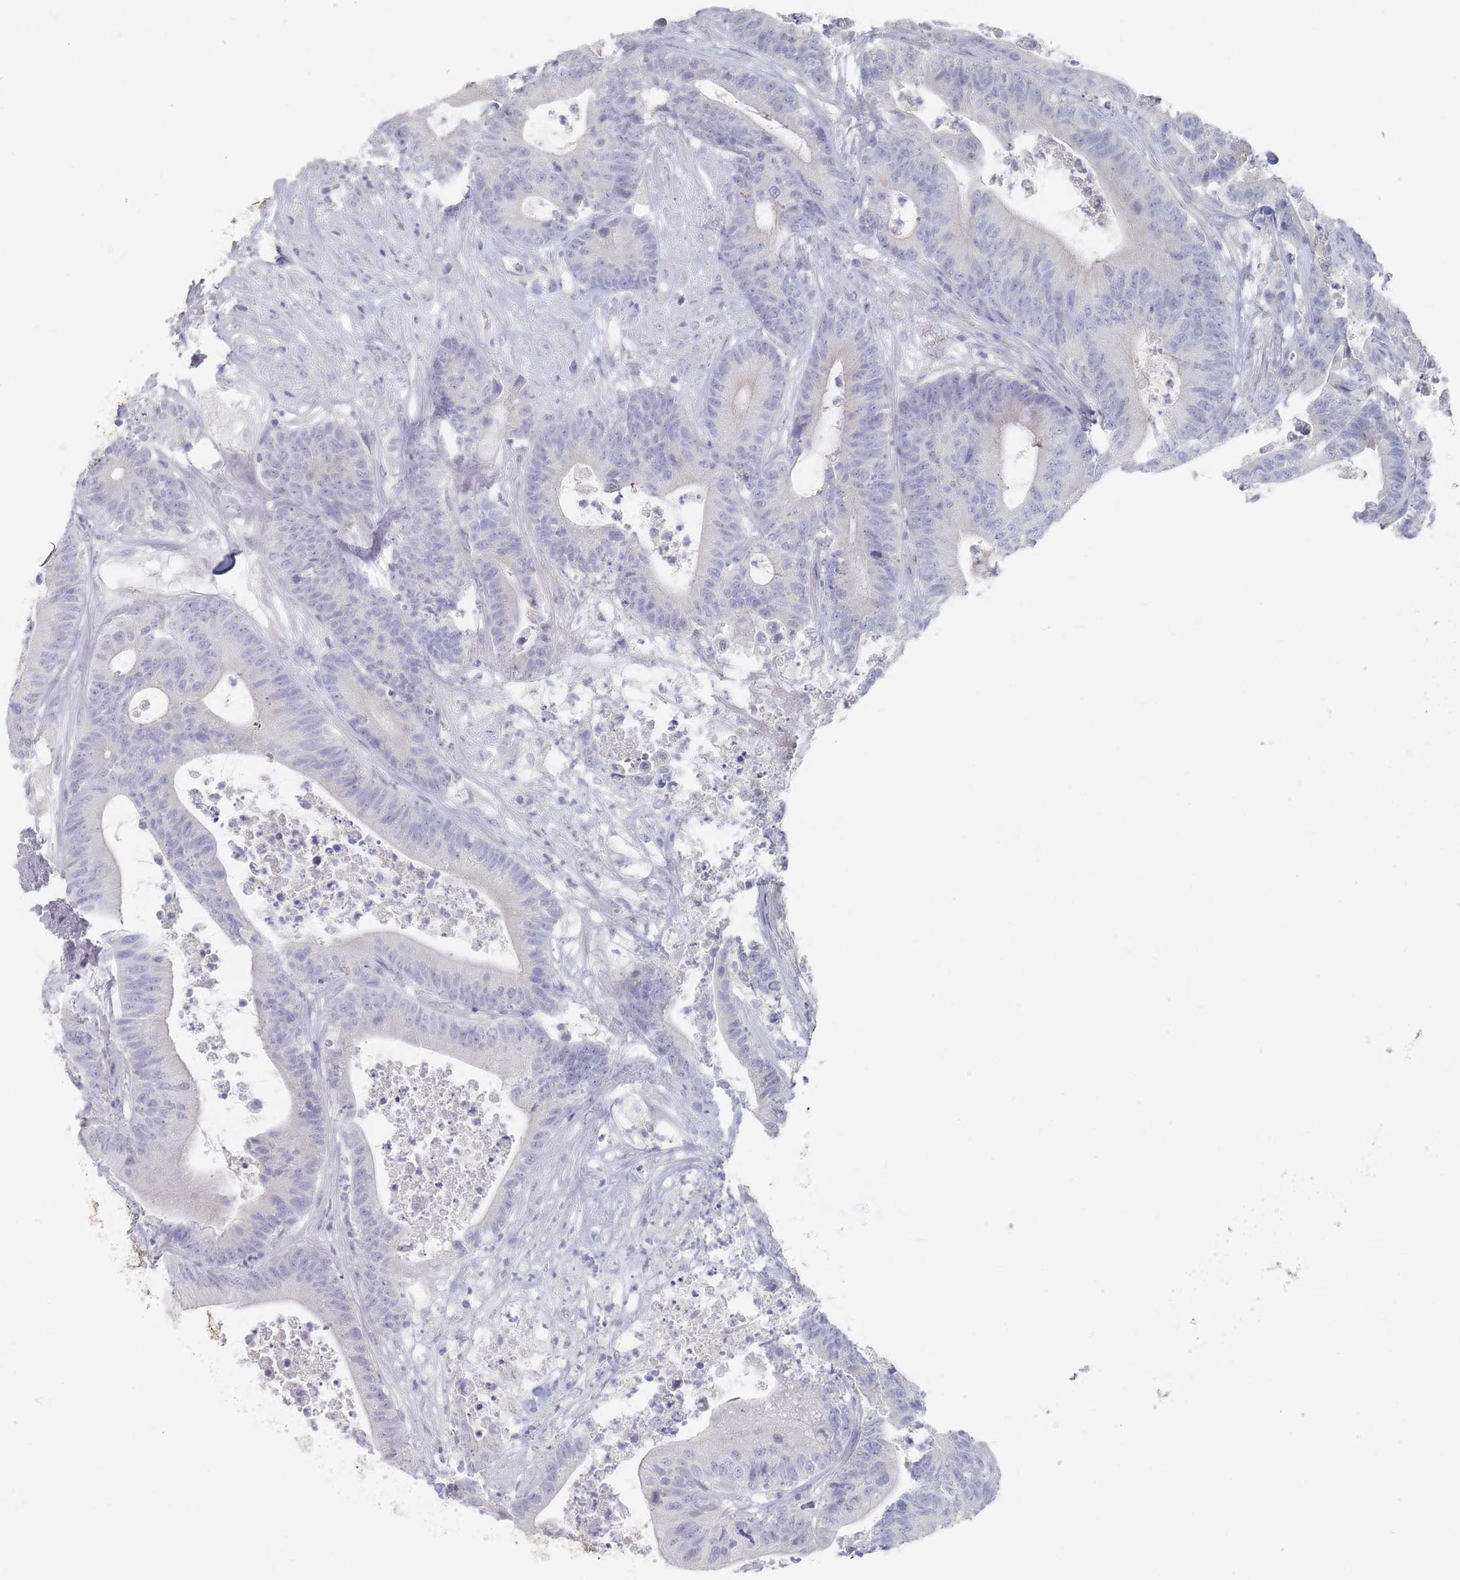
{"staining": {"intensity": "negative", "quantity": "none", "location": "none"}, "tissue": "colorectal cancer", "cell_type": "Tumor cells", "image_type": "cancer", "snomed": [{"axis": "morphology", "description": "Adenocarcinoma, NOS"}, {"axis": "topography", "description": "Colon"}], "caption": "Immunohistochemical staining of colorectal cancer (adenocarcinoma) demonstrates no significant expression in tumor cells.", "gene": "CD37", "patient": {"sex": "female", "age": 84}}